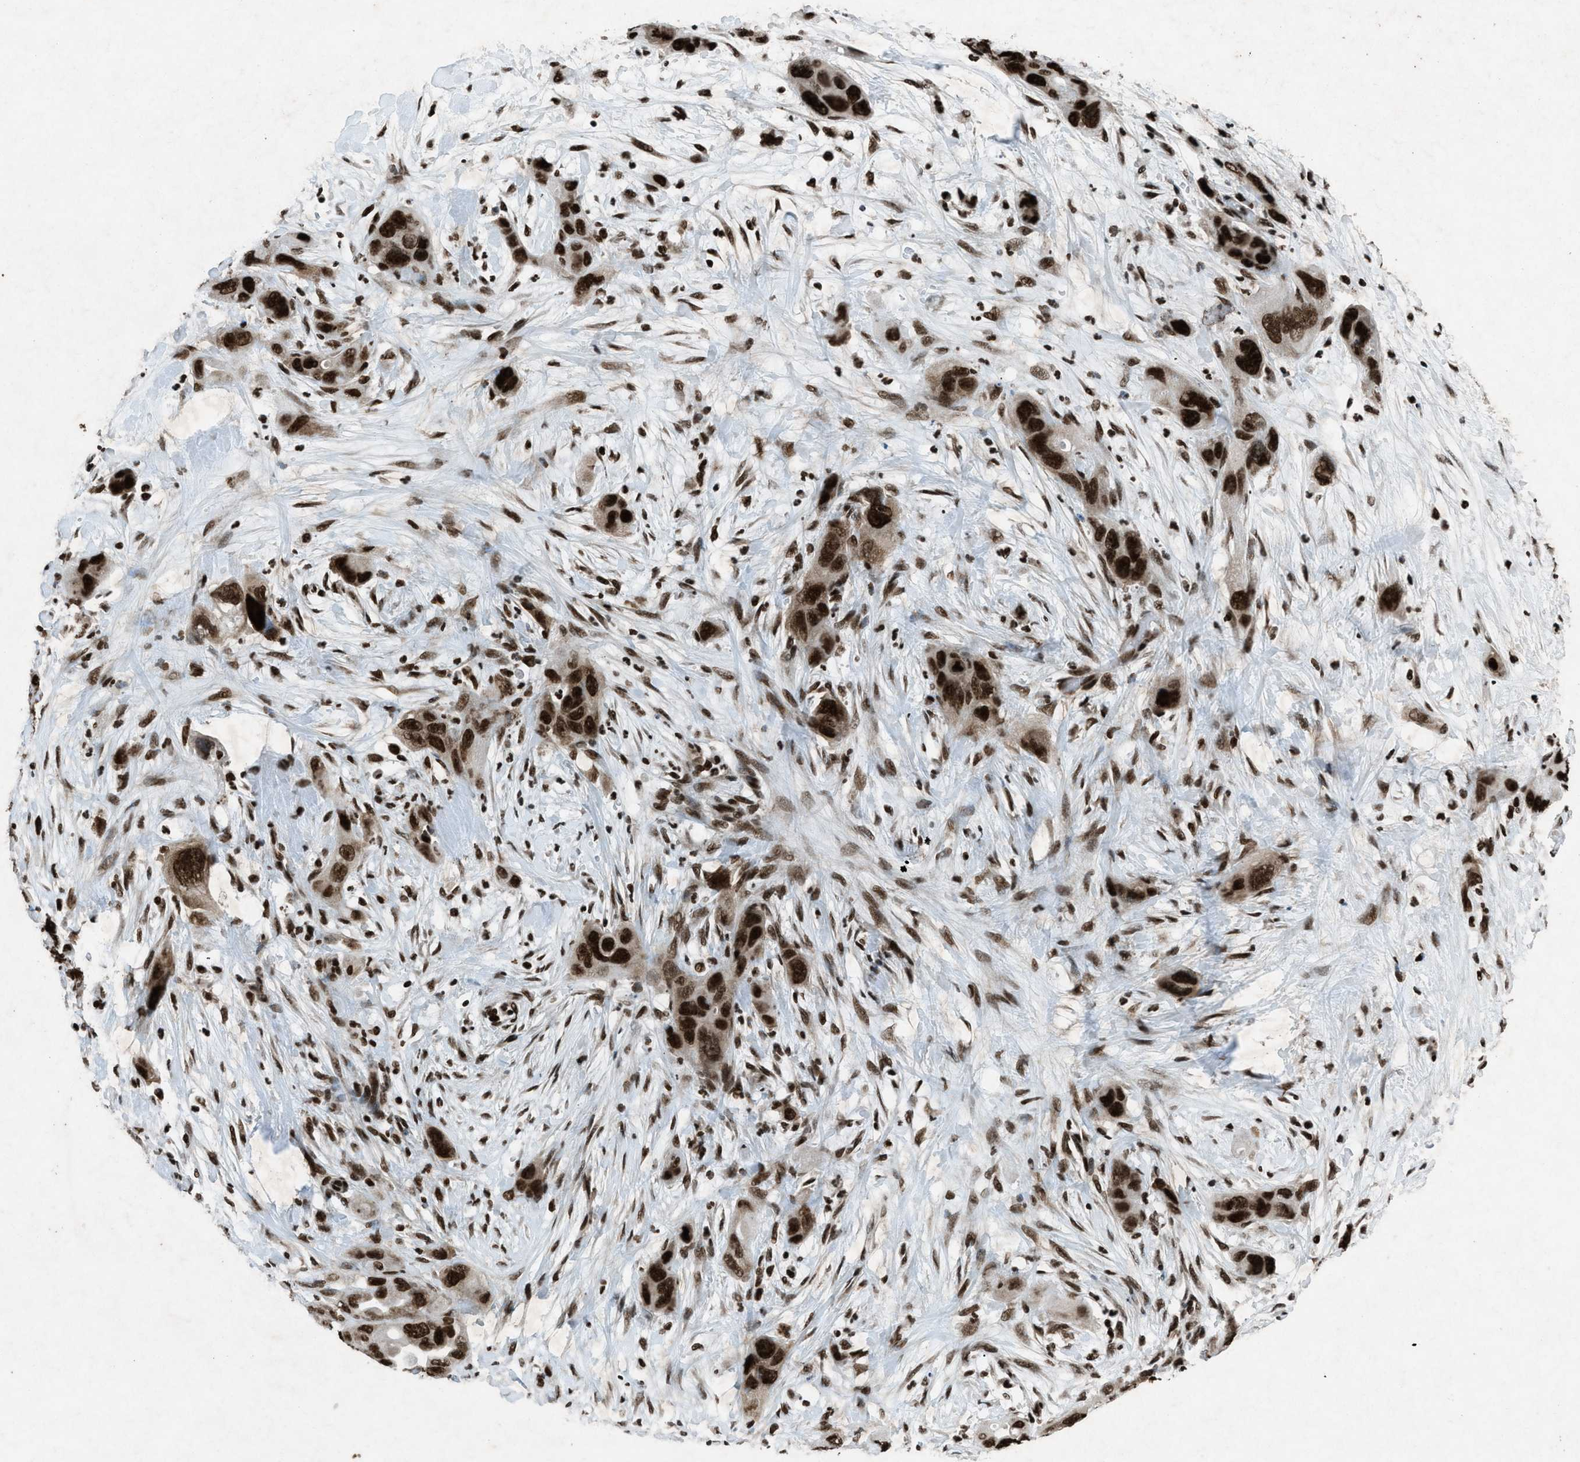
{"staining": {"intensity": "strong", "quantity": ">75%", "location": "nuclear"}, "tissue": "pancreatic cancer", "cell_type": "Tumor cells", "image_type": "cancer", "snomed": [{"axis": "morphology", "description": "Adenocarcinoma, NOS"}, {"axis": "topography", "description": "Pancreas"}], "caption": "Strong nuclear staining for a protein is appreciated in about >75% of tumor cells of adenocarcinoma (pancreatic) using immunohistochemistry.", "gene": "NXF1", "patient": {"sex": "female", "age": 71}}